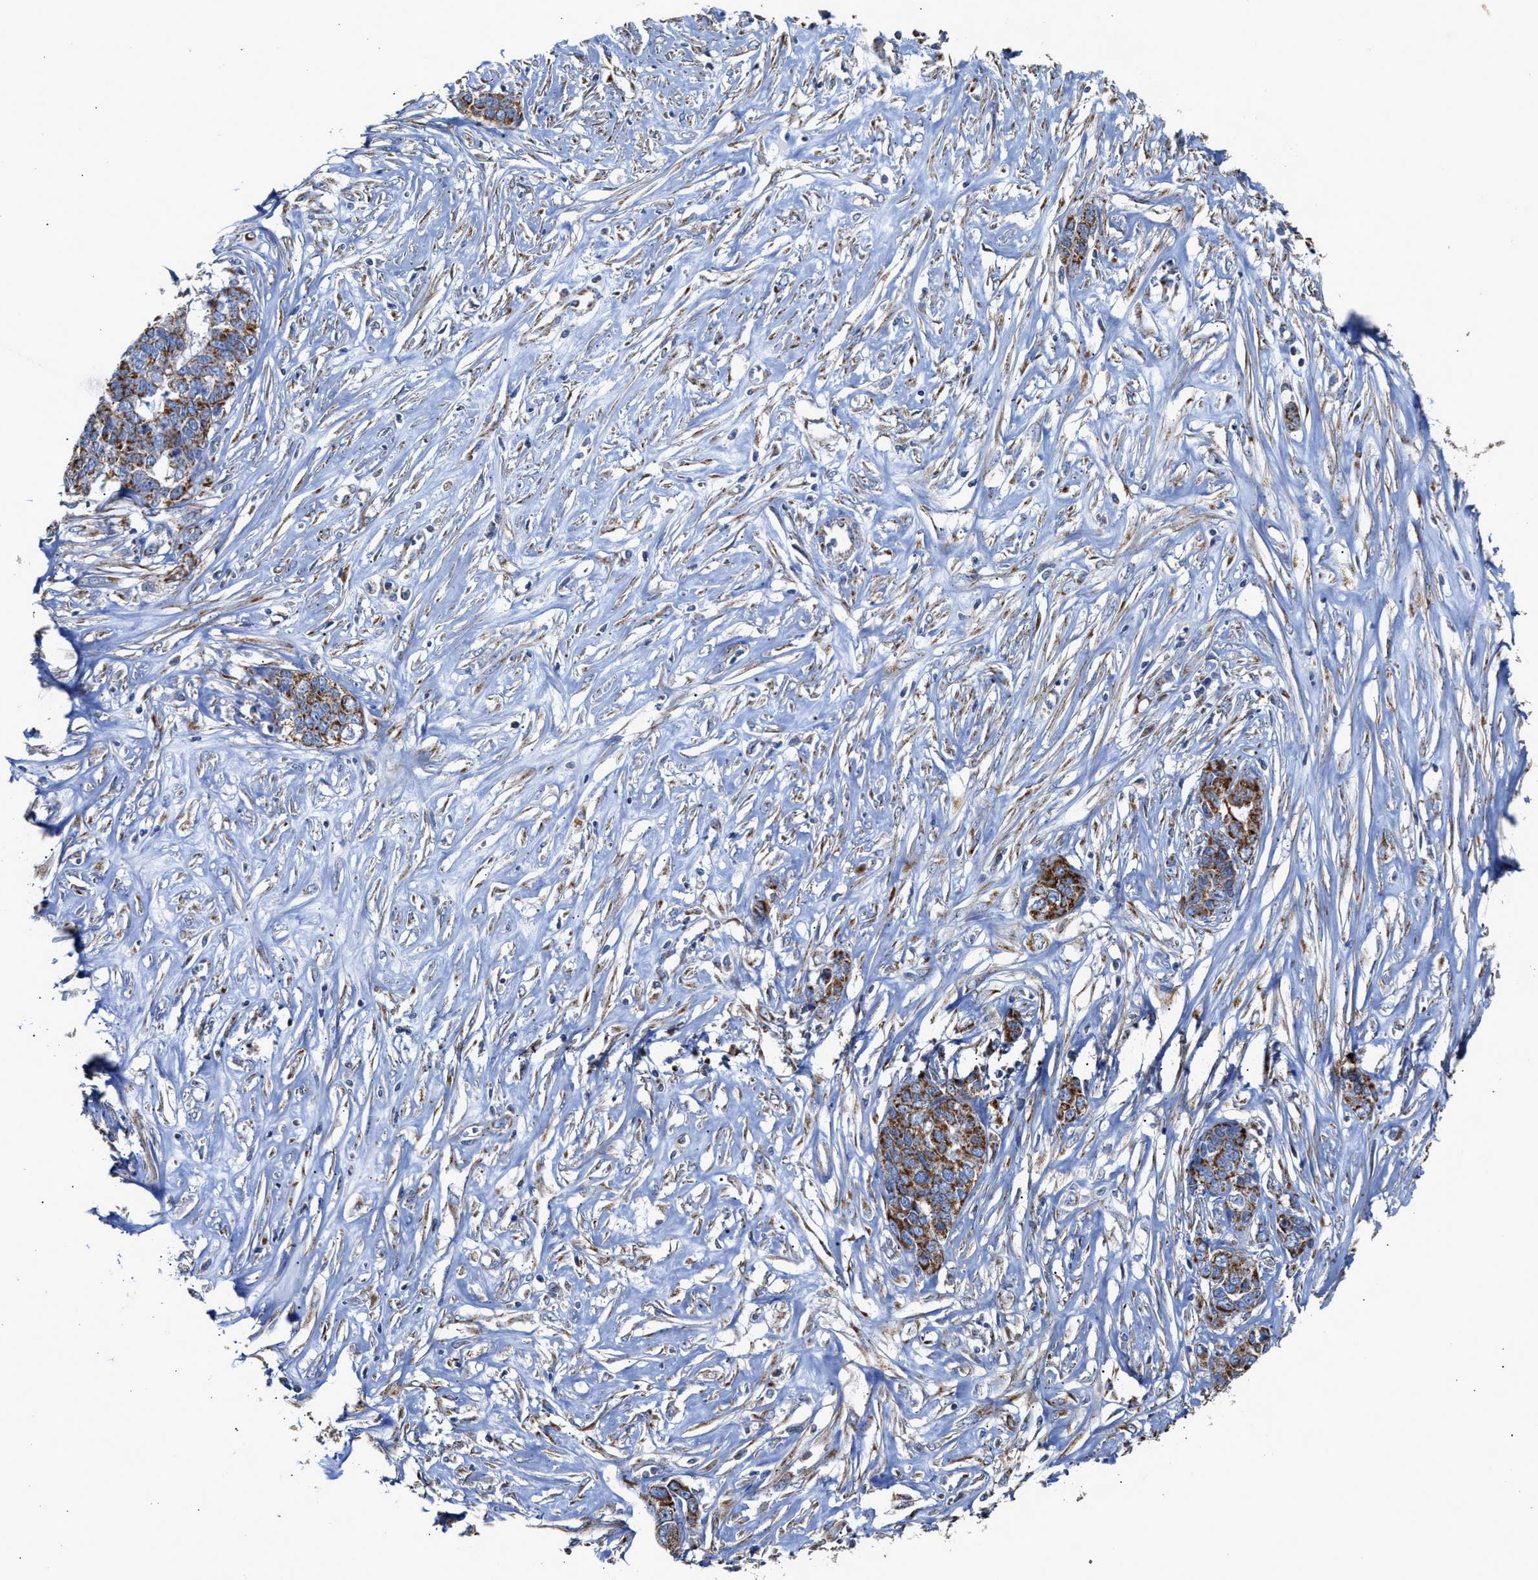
{"staining": {"intensity": "moderate", "quantity": ">75%", "location": "cytoplasmic/membranous"}, "tissue": "ovarian cancer", "cell_type": "Tumor cells", "image_type": "cancer", "snomed": [{"axis": "morphology", "description": "Cystadenocarcinoma, serous, NOS"}, {"axis": "topography", "description": "Ovary"}], "caption": "Protein expression analysis of human ovarian serous cystadenocarcinoma reveals moderate cytoplasmic/membranous positivity in about >75% of tumor cells.", "gene": "MECR", "patient": {"sex": "female", "age": 44}}